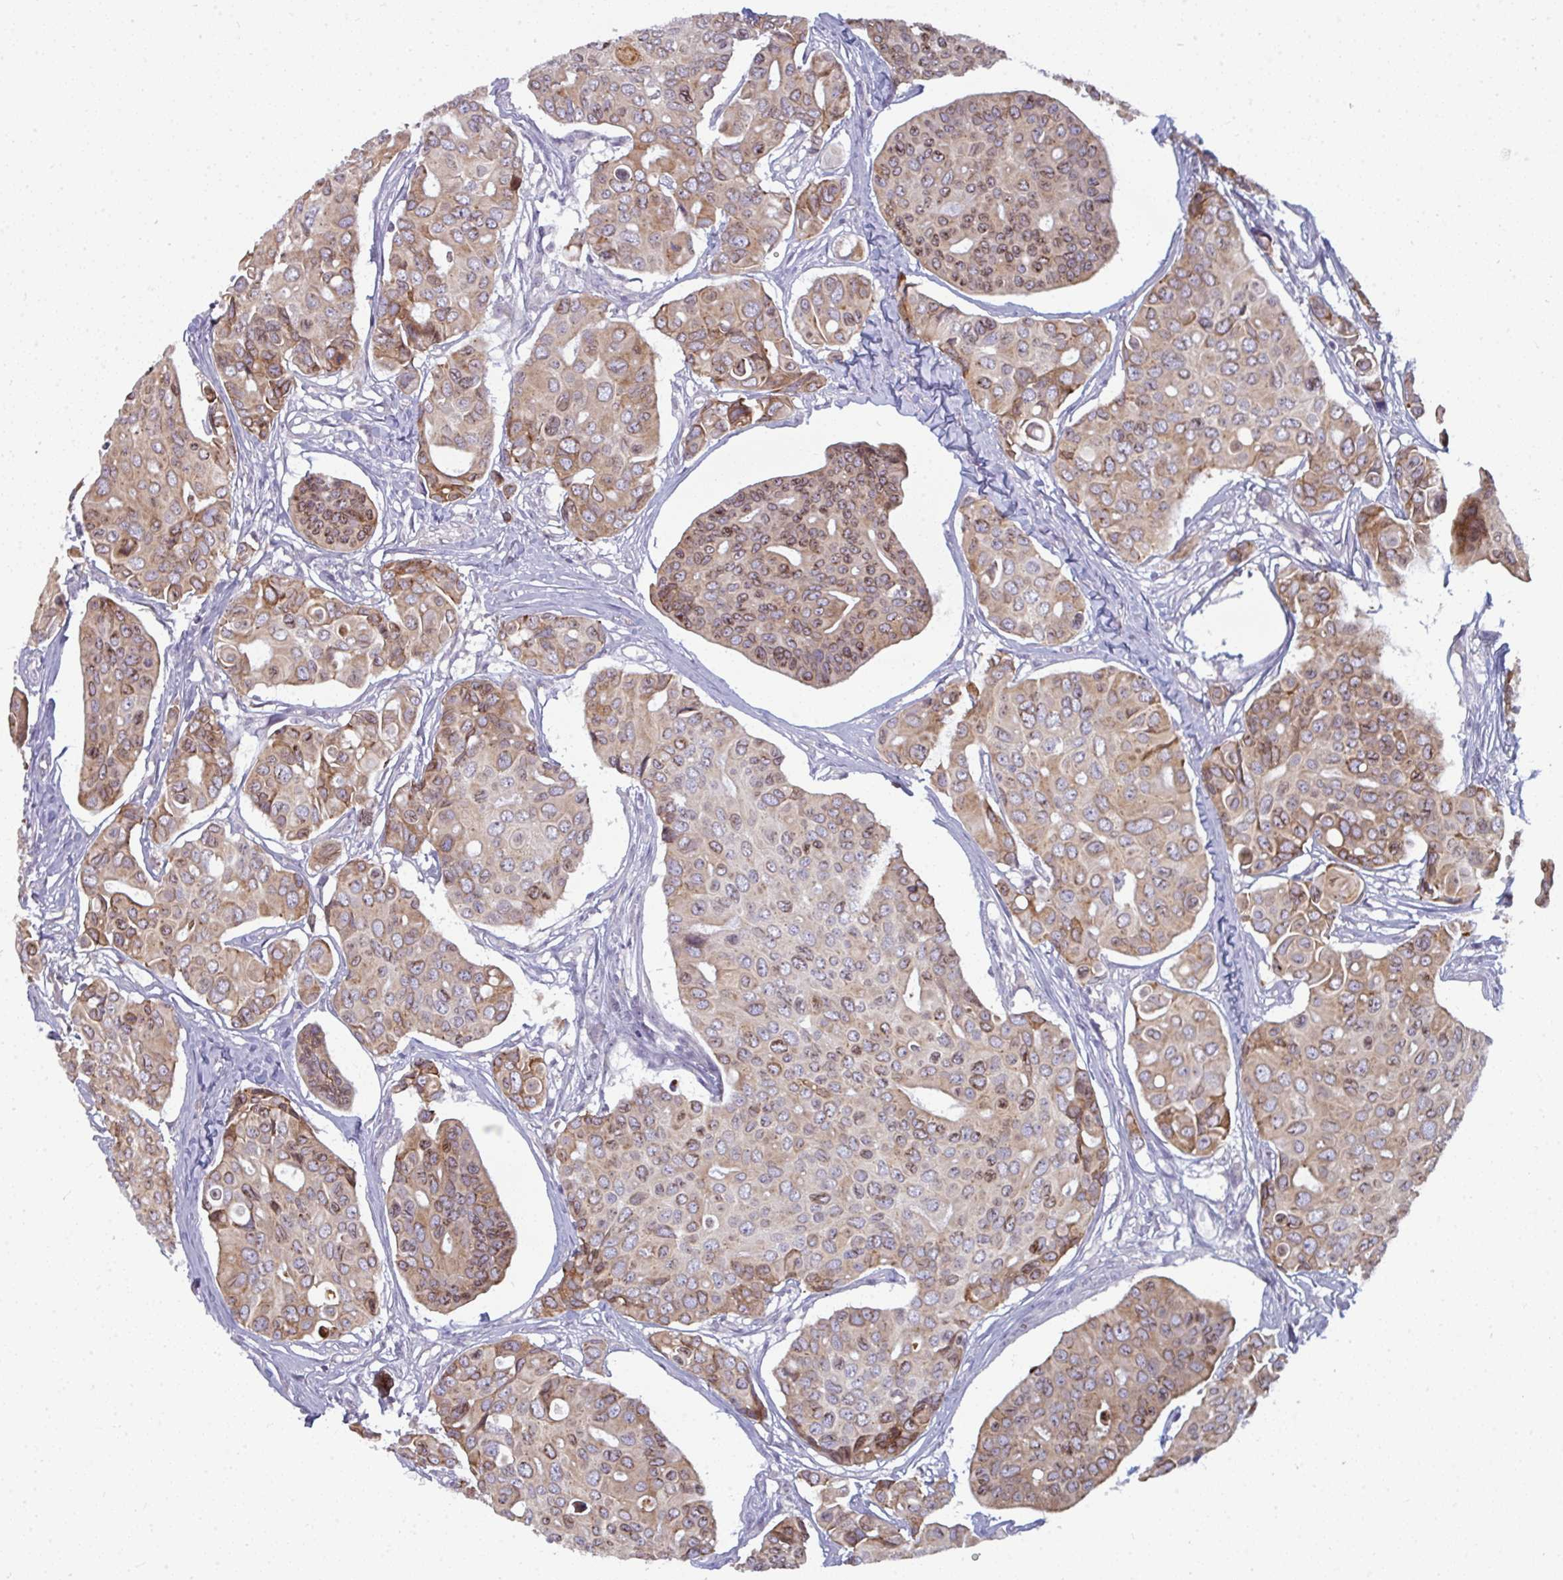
{"staining": {"intensity": "moderate", "quantity": ">75%", "location": "cytoplasmic/membranous"}, "tissue": "breast cancer", "cell_type": "Tumor cells", "image_type": "cancer", "snomed": [{"axis": "morphology", "description": "Normal tissue, NOS"}, {"axis": "morphology", "description": "Duct carcinoma"}, {"axis": "topography", "description": "Skin"}, {"axis": "topography", "description": "Breast"}], "caption": "Immunohistochemical staining of infiltrating ductal carcinoma (breast) shows moderate cytoplasmic/membranous protein positivity in about >75% of tumor cells.", "gene": "LYSMD4", "patient": {"sex": "female", "age": 54}}